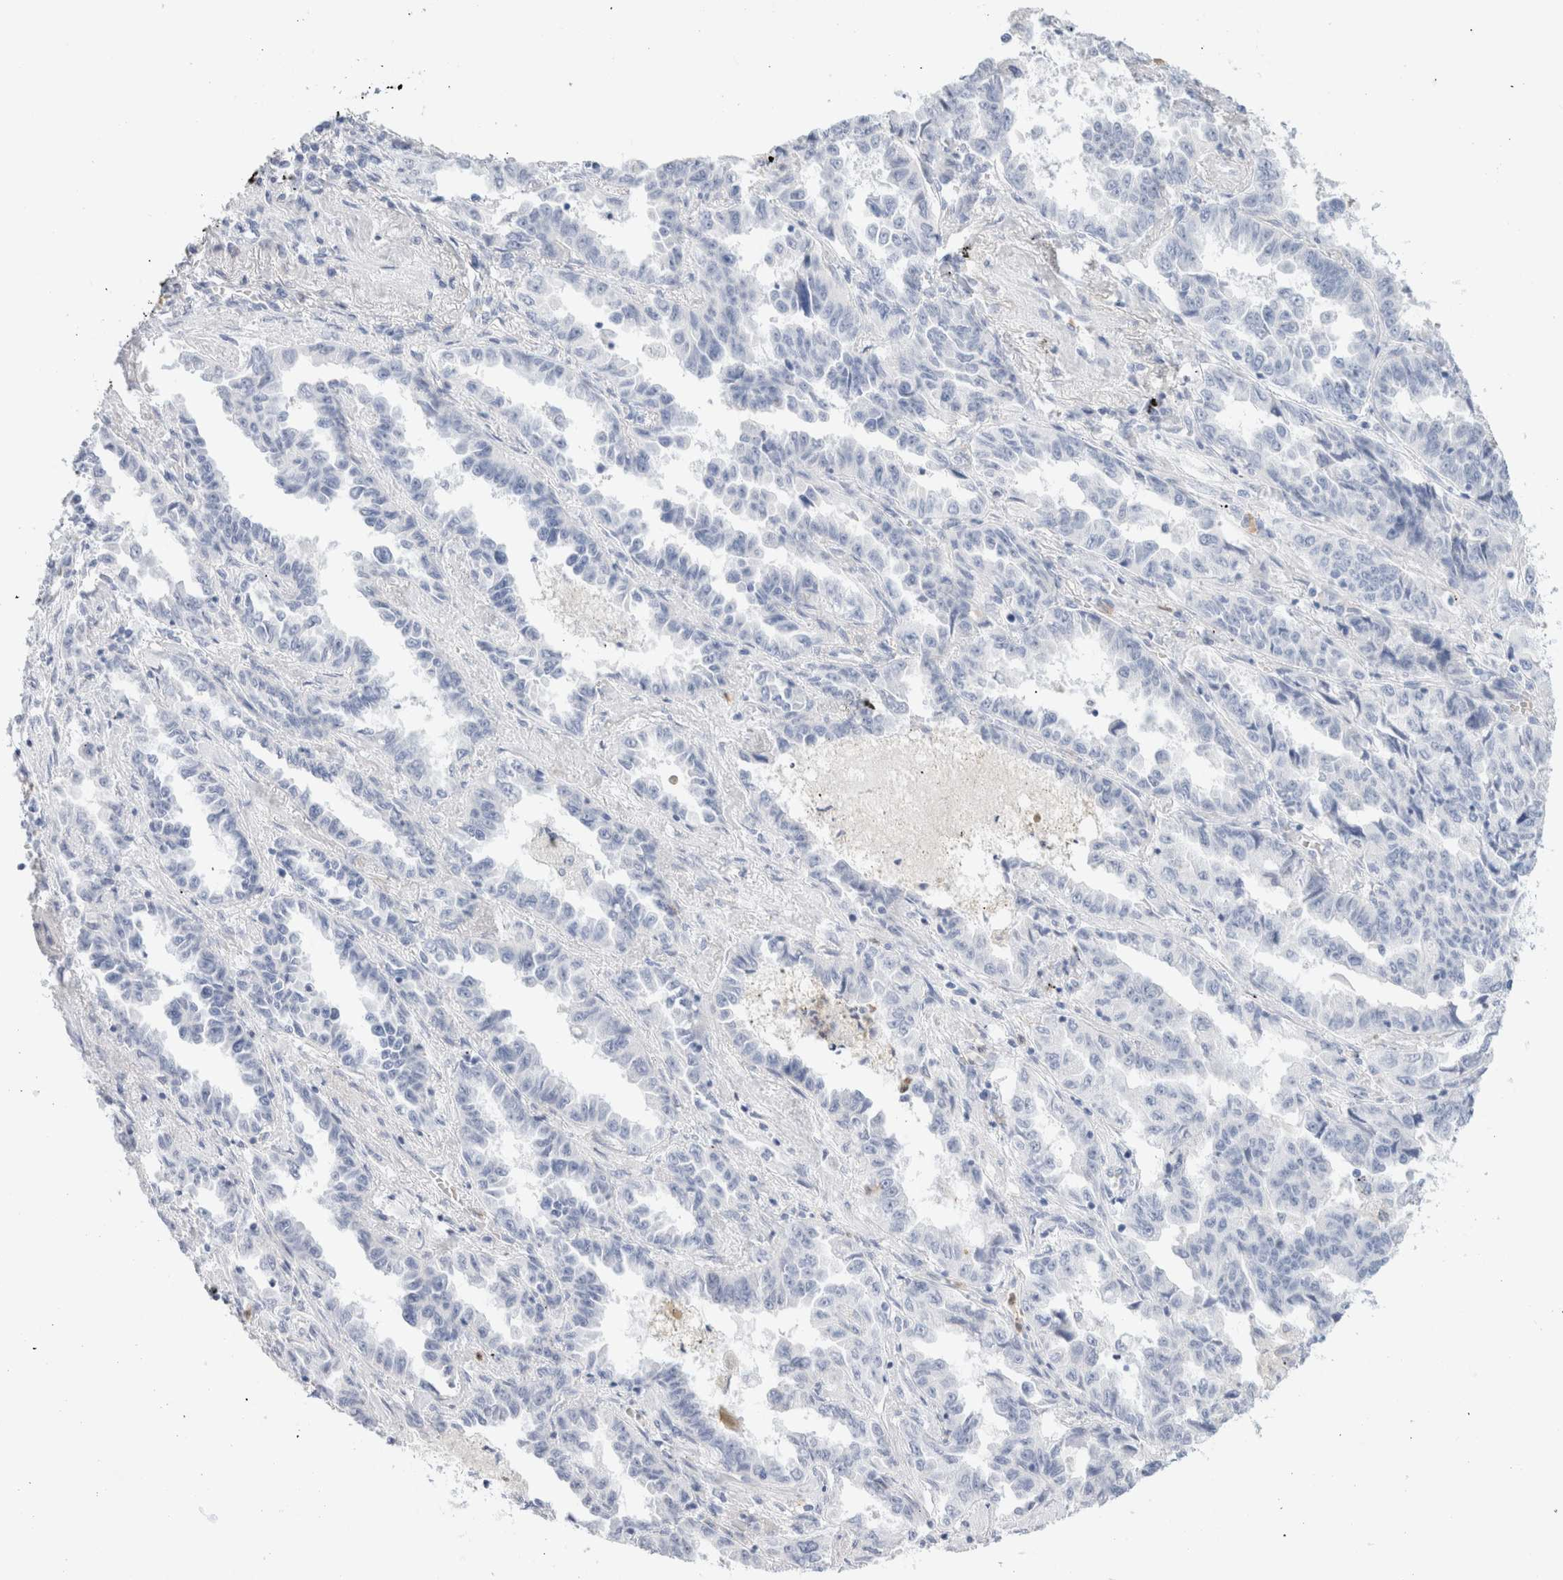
{"staining": {"intensity": "negative", "quantity": "none", "location": "none"}, "tissue": "lung cancer", "cell_type": "Tumor cells", "image_type": "cancer", "snomed": [{"axis": "morphology", "description": "Adenocarcinoma, NOS"}, {"axis": "topography", "description": "Lung"}], "caption": "Lung adenocarcinoma was stained to show a protein in brown. There is no significant expression in tumor cells.", "gene": "ARG1", "patient": {"sex": "female", "age": 51}}